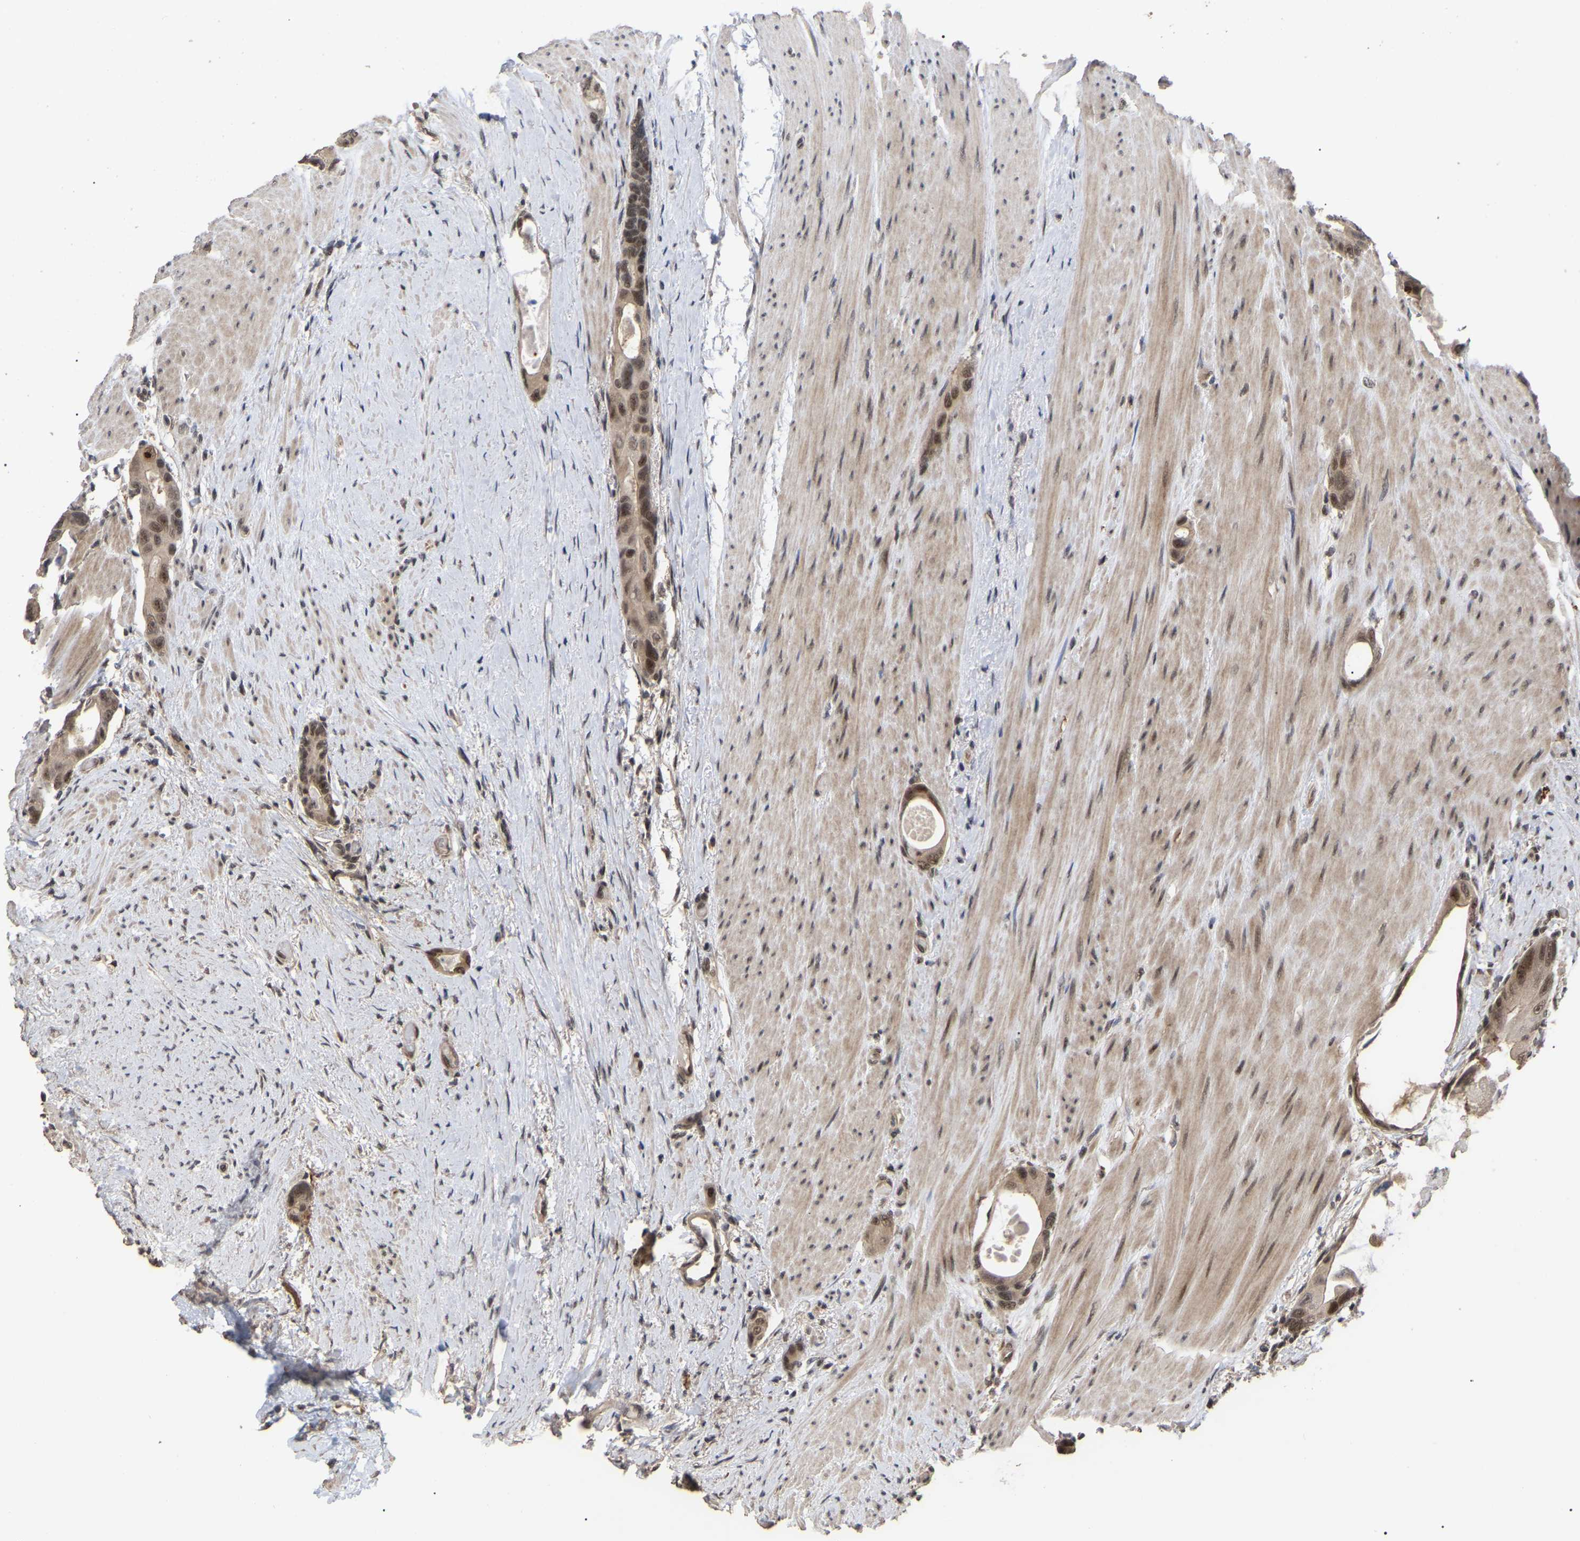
{"staining": {"intensity": "moderate", "quantity": ">75%", "location": "cytoplasmic/membranous,nuclear"}, "tissue": "colorectal cancer", "cell_type": "Tumor cells", "image_type": "cancer", "snomed": [{"axis": "morphology", "description": "Adenocarcinoma, NOS"}, {"axis": "topography", "description": "Rectum"}], "caption": "Protein staining exhibits moderate cytoplasmic/membranous and nuclear staining in about >75% of tumor cells in colorectal adenocarcinoma.", "gene": "JAZF1", "patient": {"sex": "male", "age": 51}}